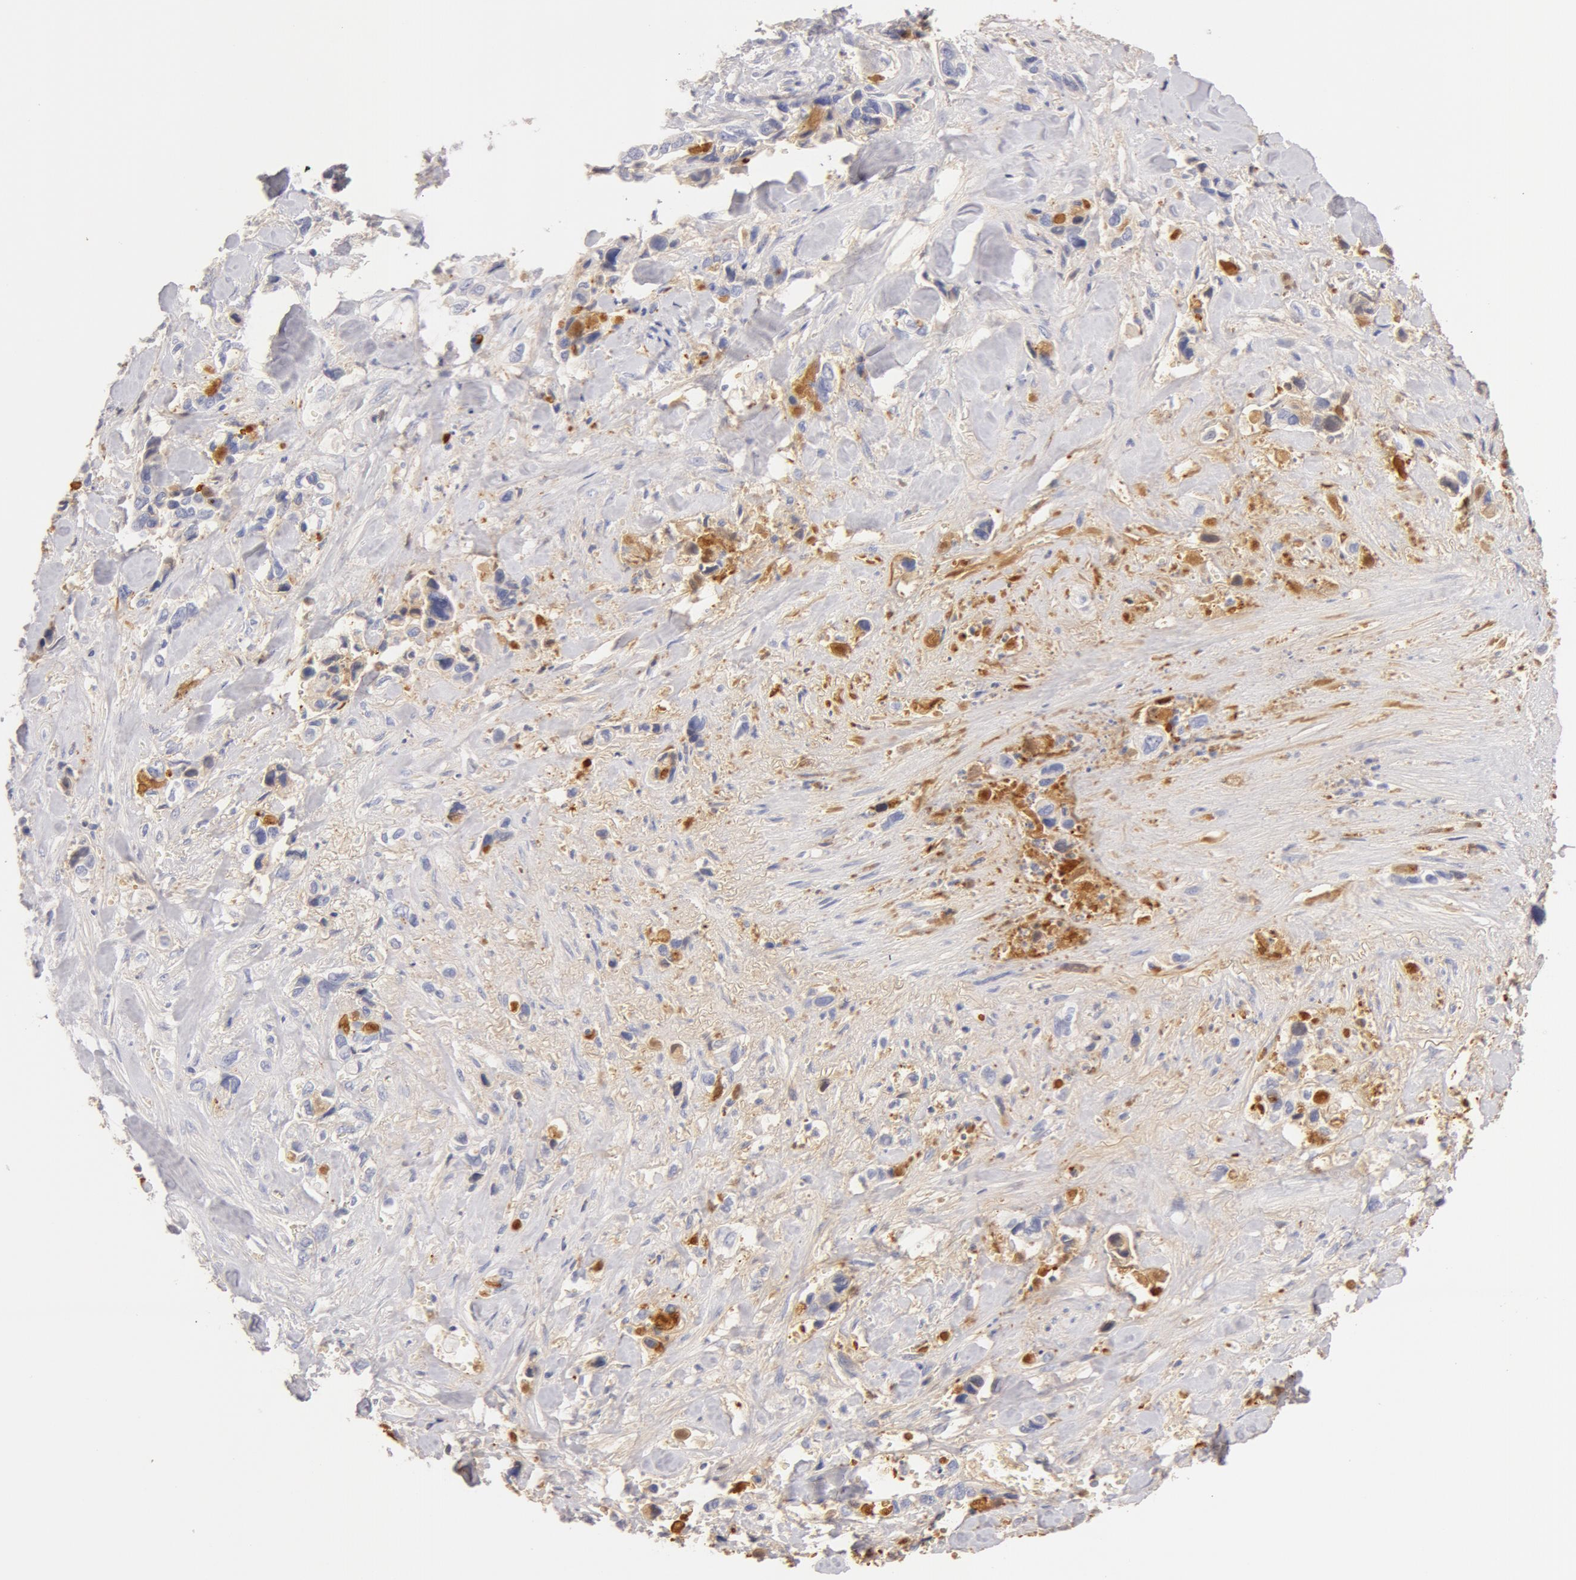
{"staining": {"intensity": "negative", "quantity": "none", "location": "none"}, "tissue": "pancreatic cancer", "cell_type": "Tumor cells", "image_type": "cancer", "snomed": [{"axis": "morphology", "description": "Adenocarcinoma, NOS"}, {"axis": "topography", "description": "Pancreas"}], "caption": "Human pancreatic adenocarcinoma stained for a protein using IHC demonstrates no staining in tumor cells.", "gene": "GC", "patient": {"sex": "male", "age": 69}}